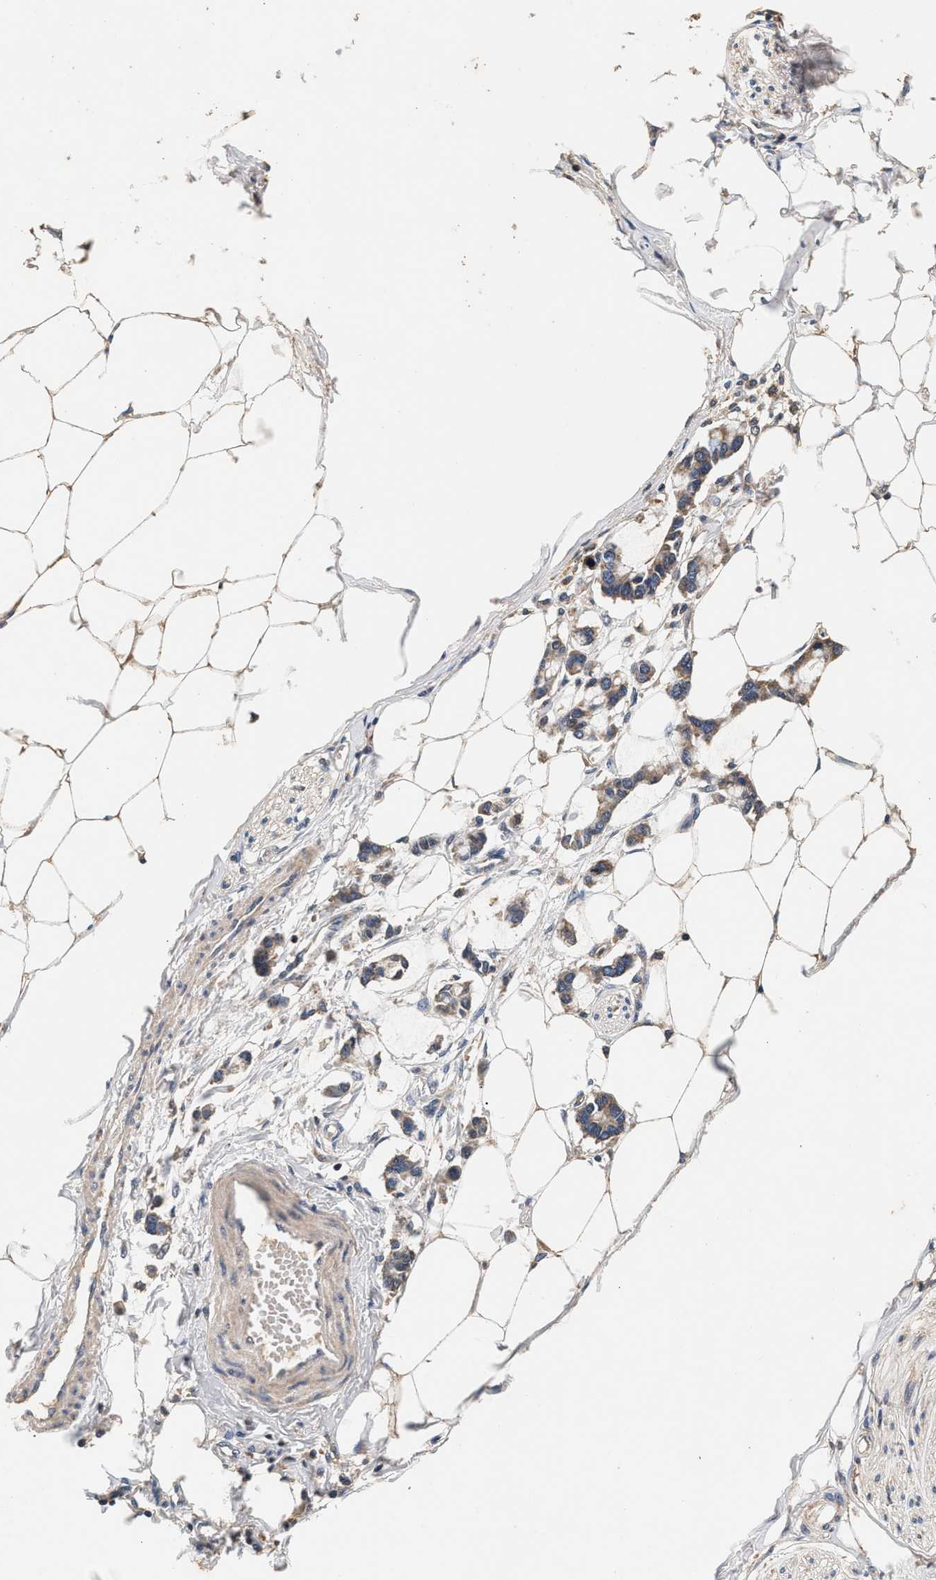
{"staining": {"intensity": "moderate", "quantity": ">75%", "location": "cytoplasmic/membranous"}, "tissue": "adipose tissue", "cell_type": "Adipocytes", "image_type": "normal", "snomed": [{"axis": "morphology", "description": "Normal tissue, NOS"}, {"axis": "morphology", "description": "Adenocarcinoma, NOS"}, {"axis": "topography", "description": "Colon"}, {"axis": "topography", "description": "Peripheral nerve tissue"}], "caption": "Brown immunohistochemical staining in benign adipose tissue demonstrates moderate cytoplasmic/membranous positivity in approximately >75% of adipocytes.", "gene": "PTGR3", "patient": {"sex": "male", "age": 14}}